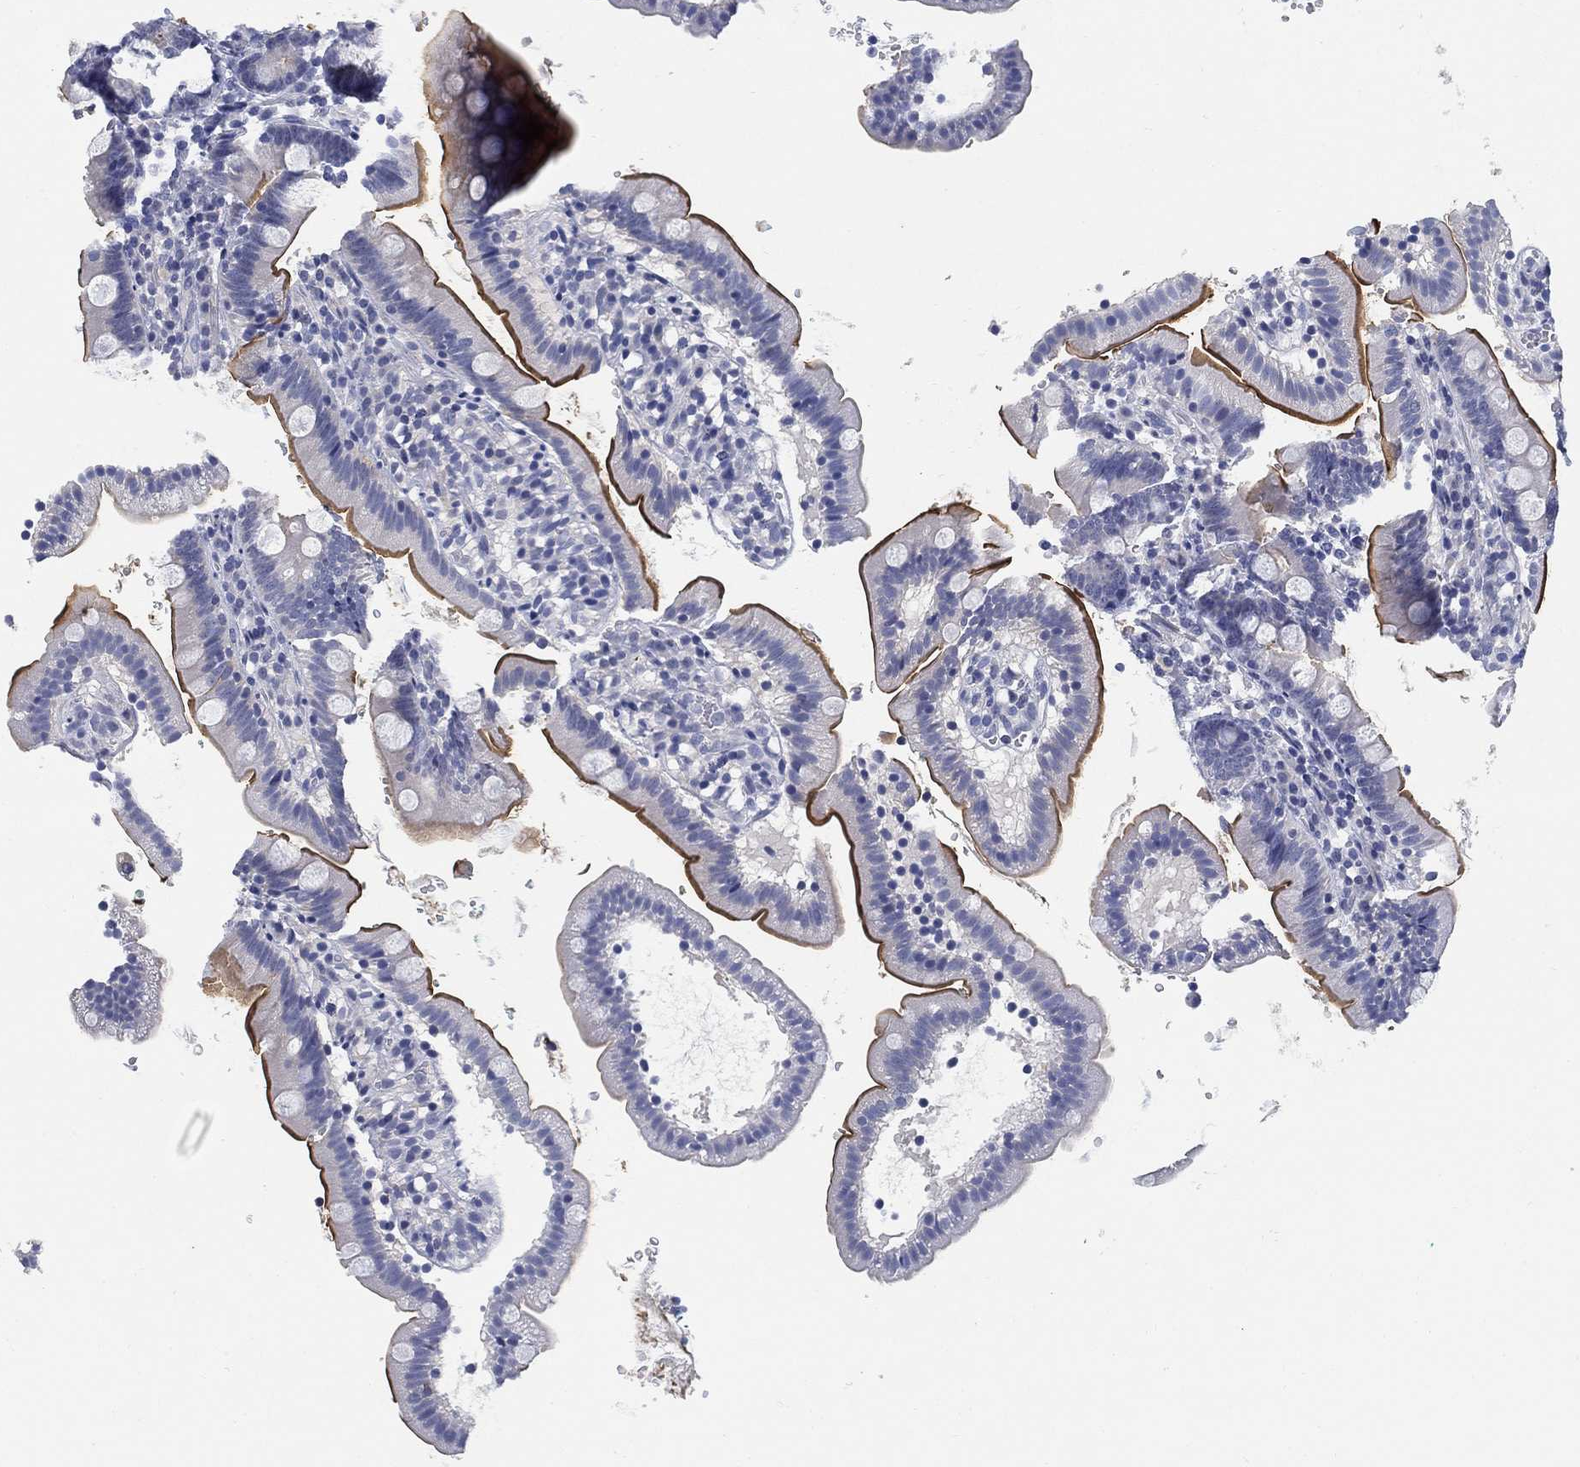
{"staining": {"intensity": "strong", "quantity": "25%-75%", "location": "cytoplasmic/membranous"}, "tissue": "duodenum", "cell_type": "Glandular cells", "image_type": "normal", "snomed": [{"axis": "morphology", "description": "Normal tissue, NOS"}, {"axis": "topography", "description": "Duodenum"}], "caption": "Normal duodenum reveals strong cytoplasmic/membranous positivity in approximately 25%-75% of glandular cells, visualized by immunohistochemistry.", "gene": "CLUL1", "patient": {"sex": "female", "age": 67}}